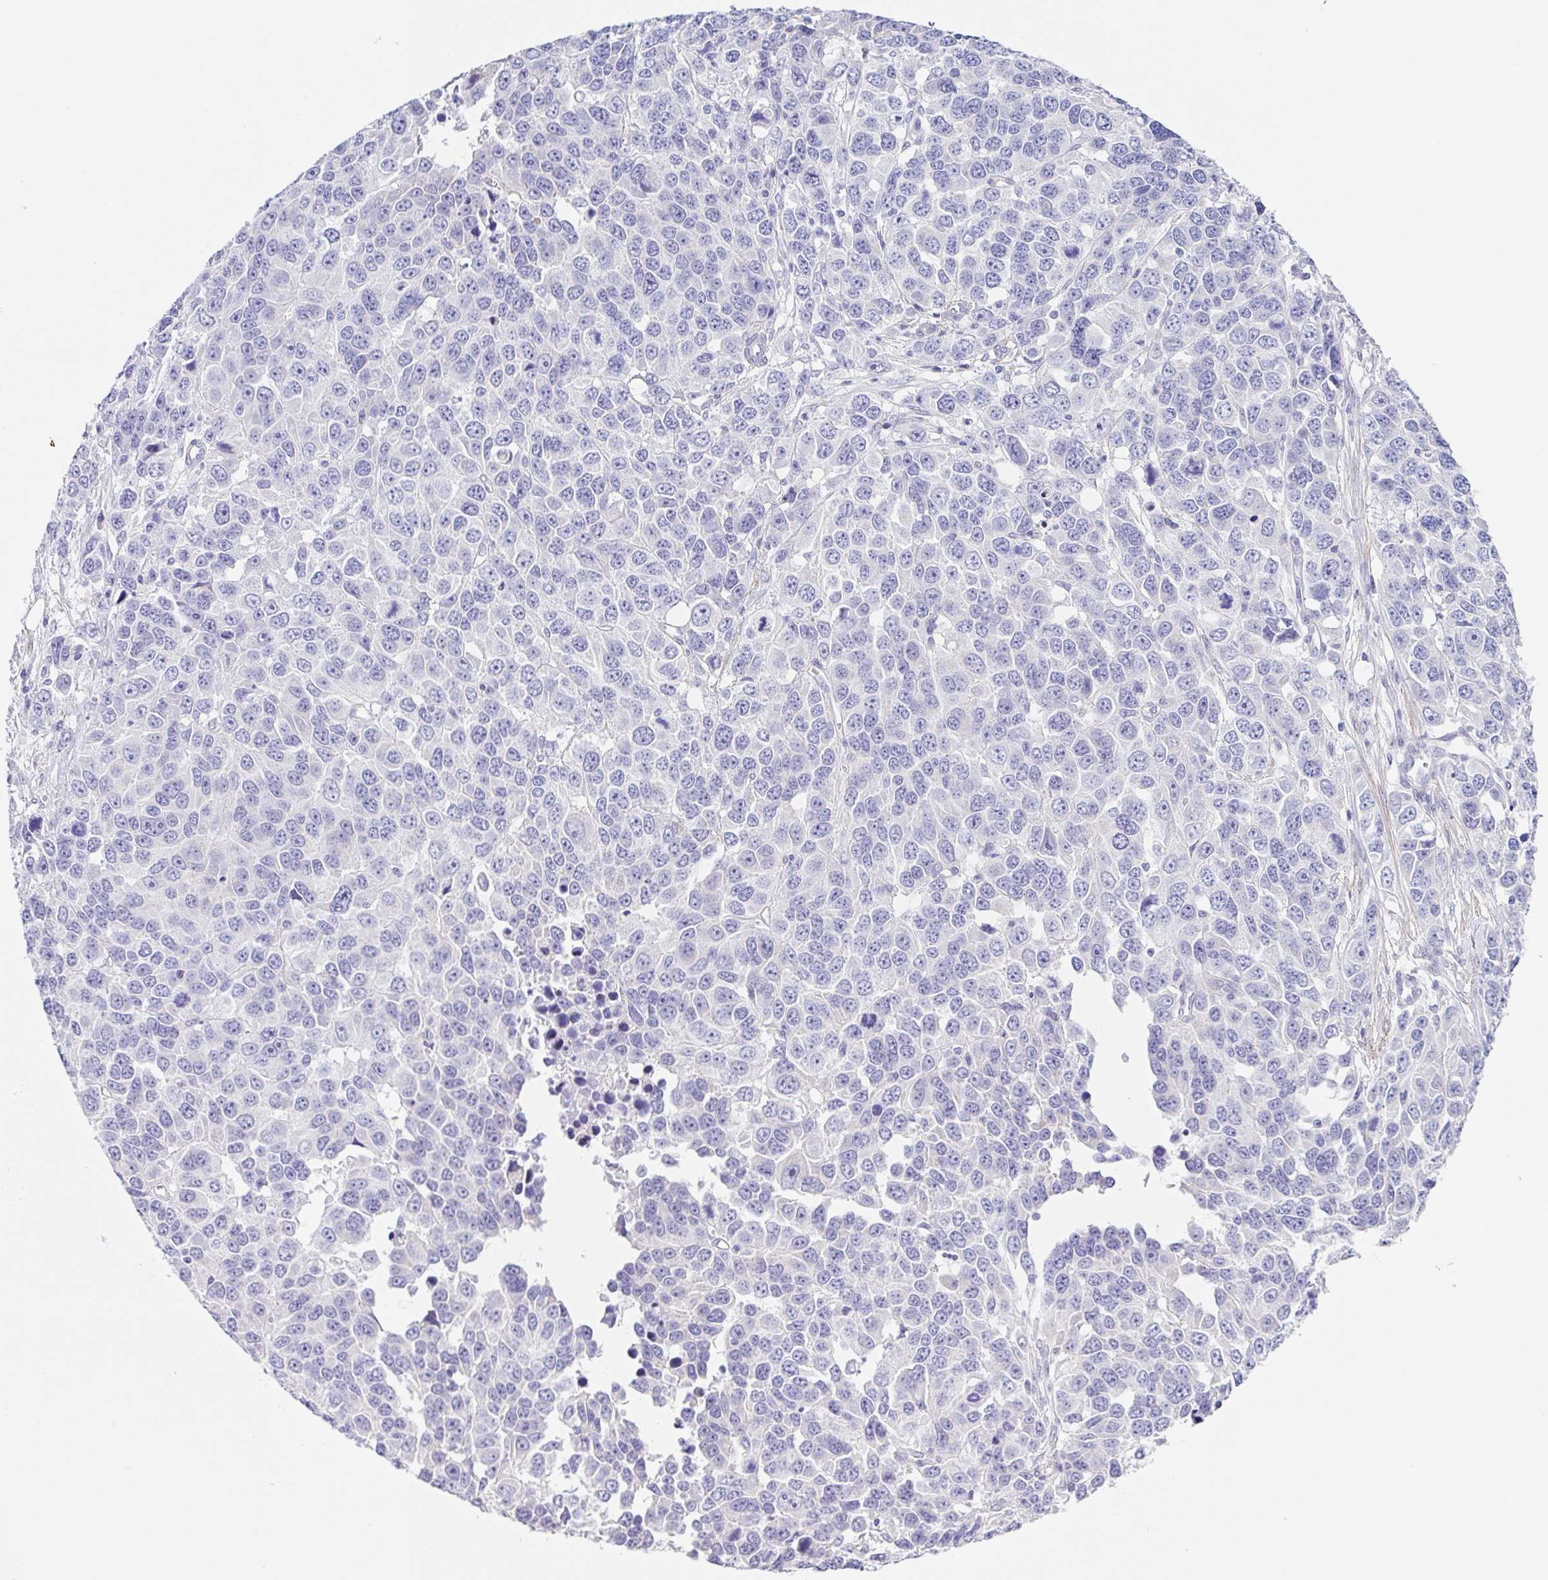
{"staining": {"intensity": "negative", "quantity": "none", "location": "none"}, "tissue": "ovarian cancer", "cell_type": "Tumor cells", "image_type": "cancer", "snomed": [{"axis": "morphology", "description": "Cystadenocarcinoma, serous, NOS"}, {"axis": "topography", "description": "Ovary"}], "caption": "This is an immunohistochemistry (IHC) histopathology image of ovarian cancer. There is no staining in tumor cells.", "gene": "DCAF17", "patient": {"sex": "female", "age": 76}}